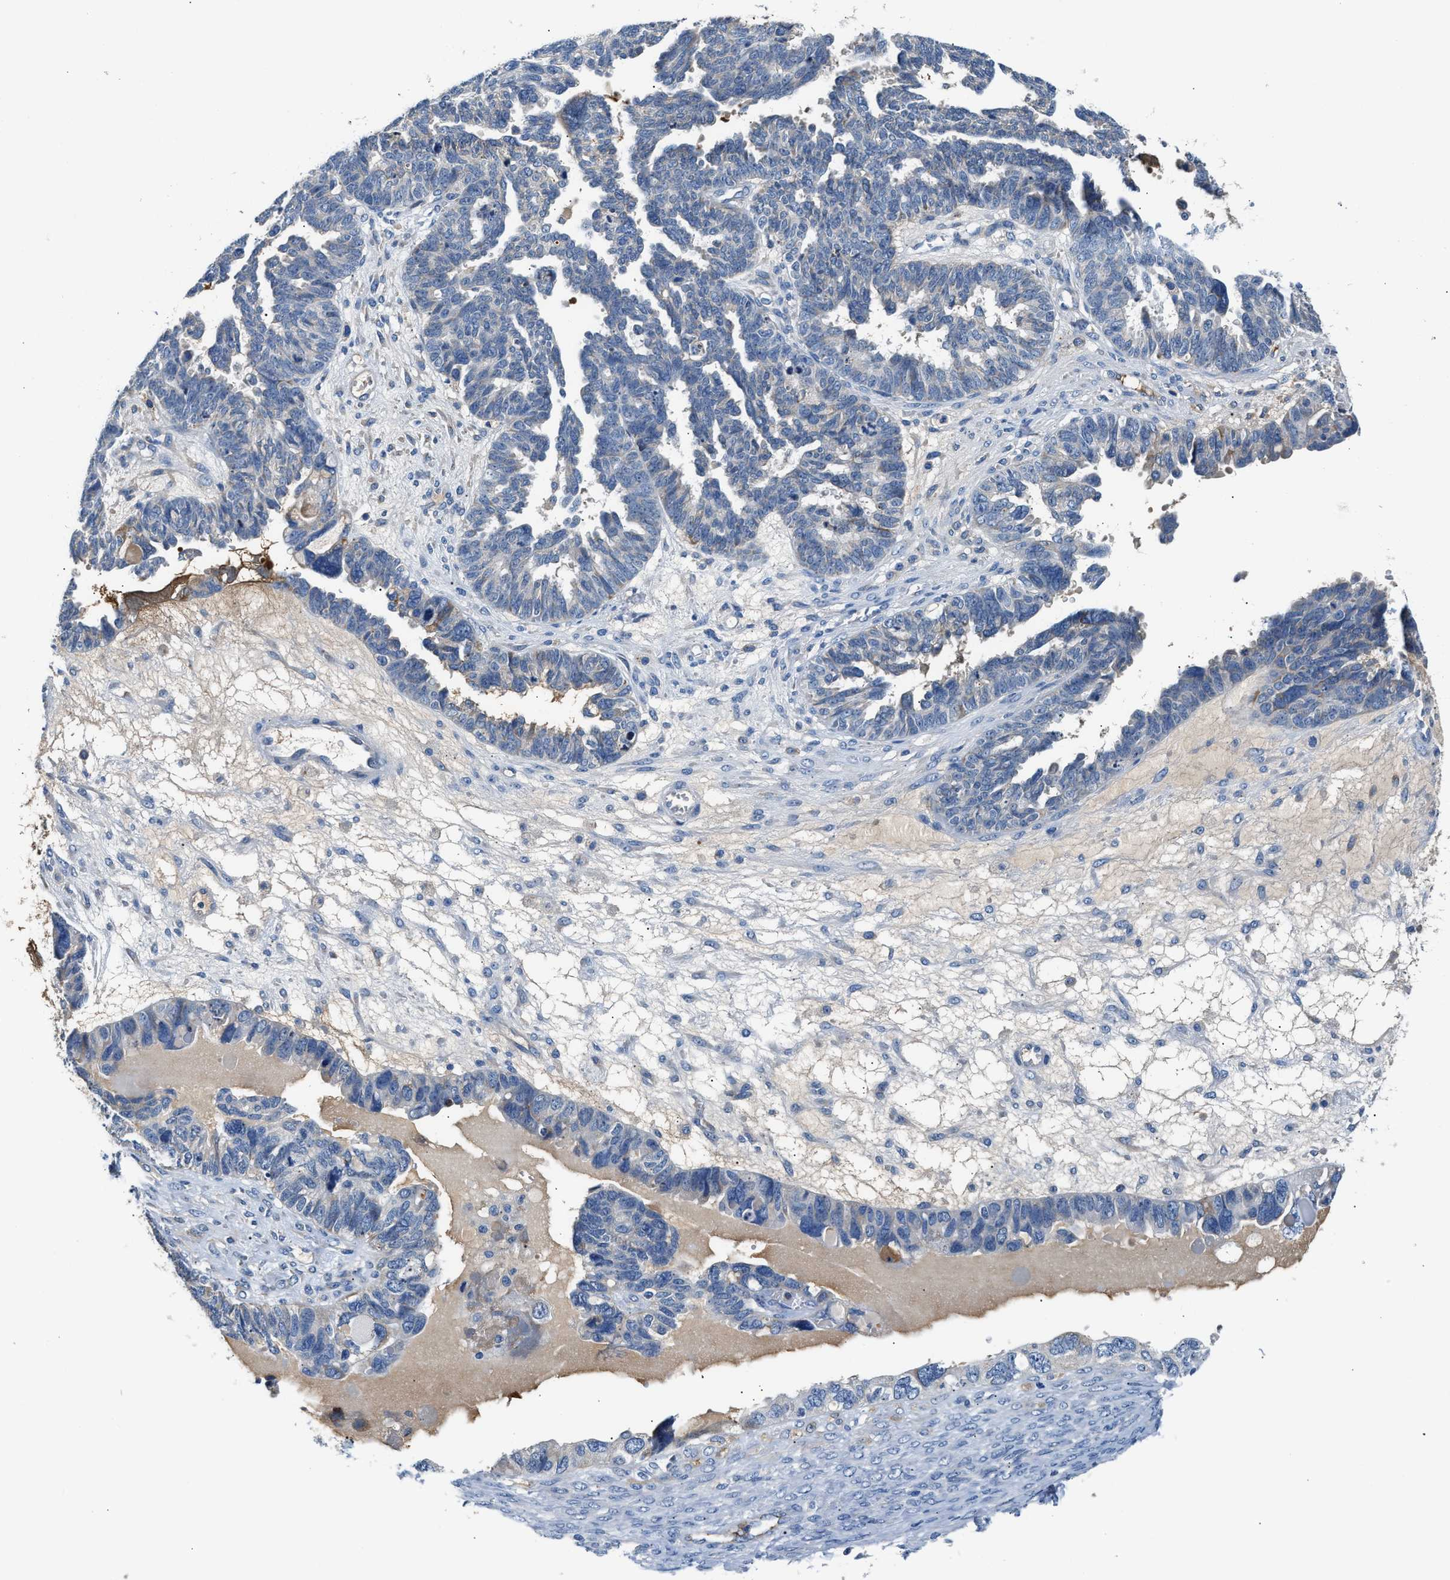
{"staining": {"intensity": "negative", "quantity": "none", "location": "none"}, "tissue": "ovarian cancer", "cell_type": "Tumor cells", "image_type": "cancer", "snomed": [{"axis": "morphology", "description": "Cystadenocarcinoma, serous, NOS"}, {"axis": "topography", "description": "Ovary"}], "caption": "High power microscopy image of an IHC histopathology image of serous cystadenocarcinoma (ovarian), revealing no significant staining in tumor cells.", "gene": "TUT7", "patient": {"sex": "female", "age": 79}}